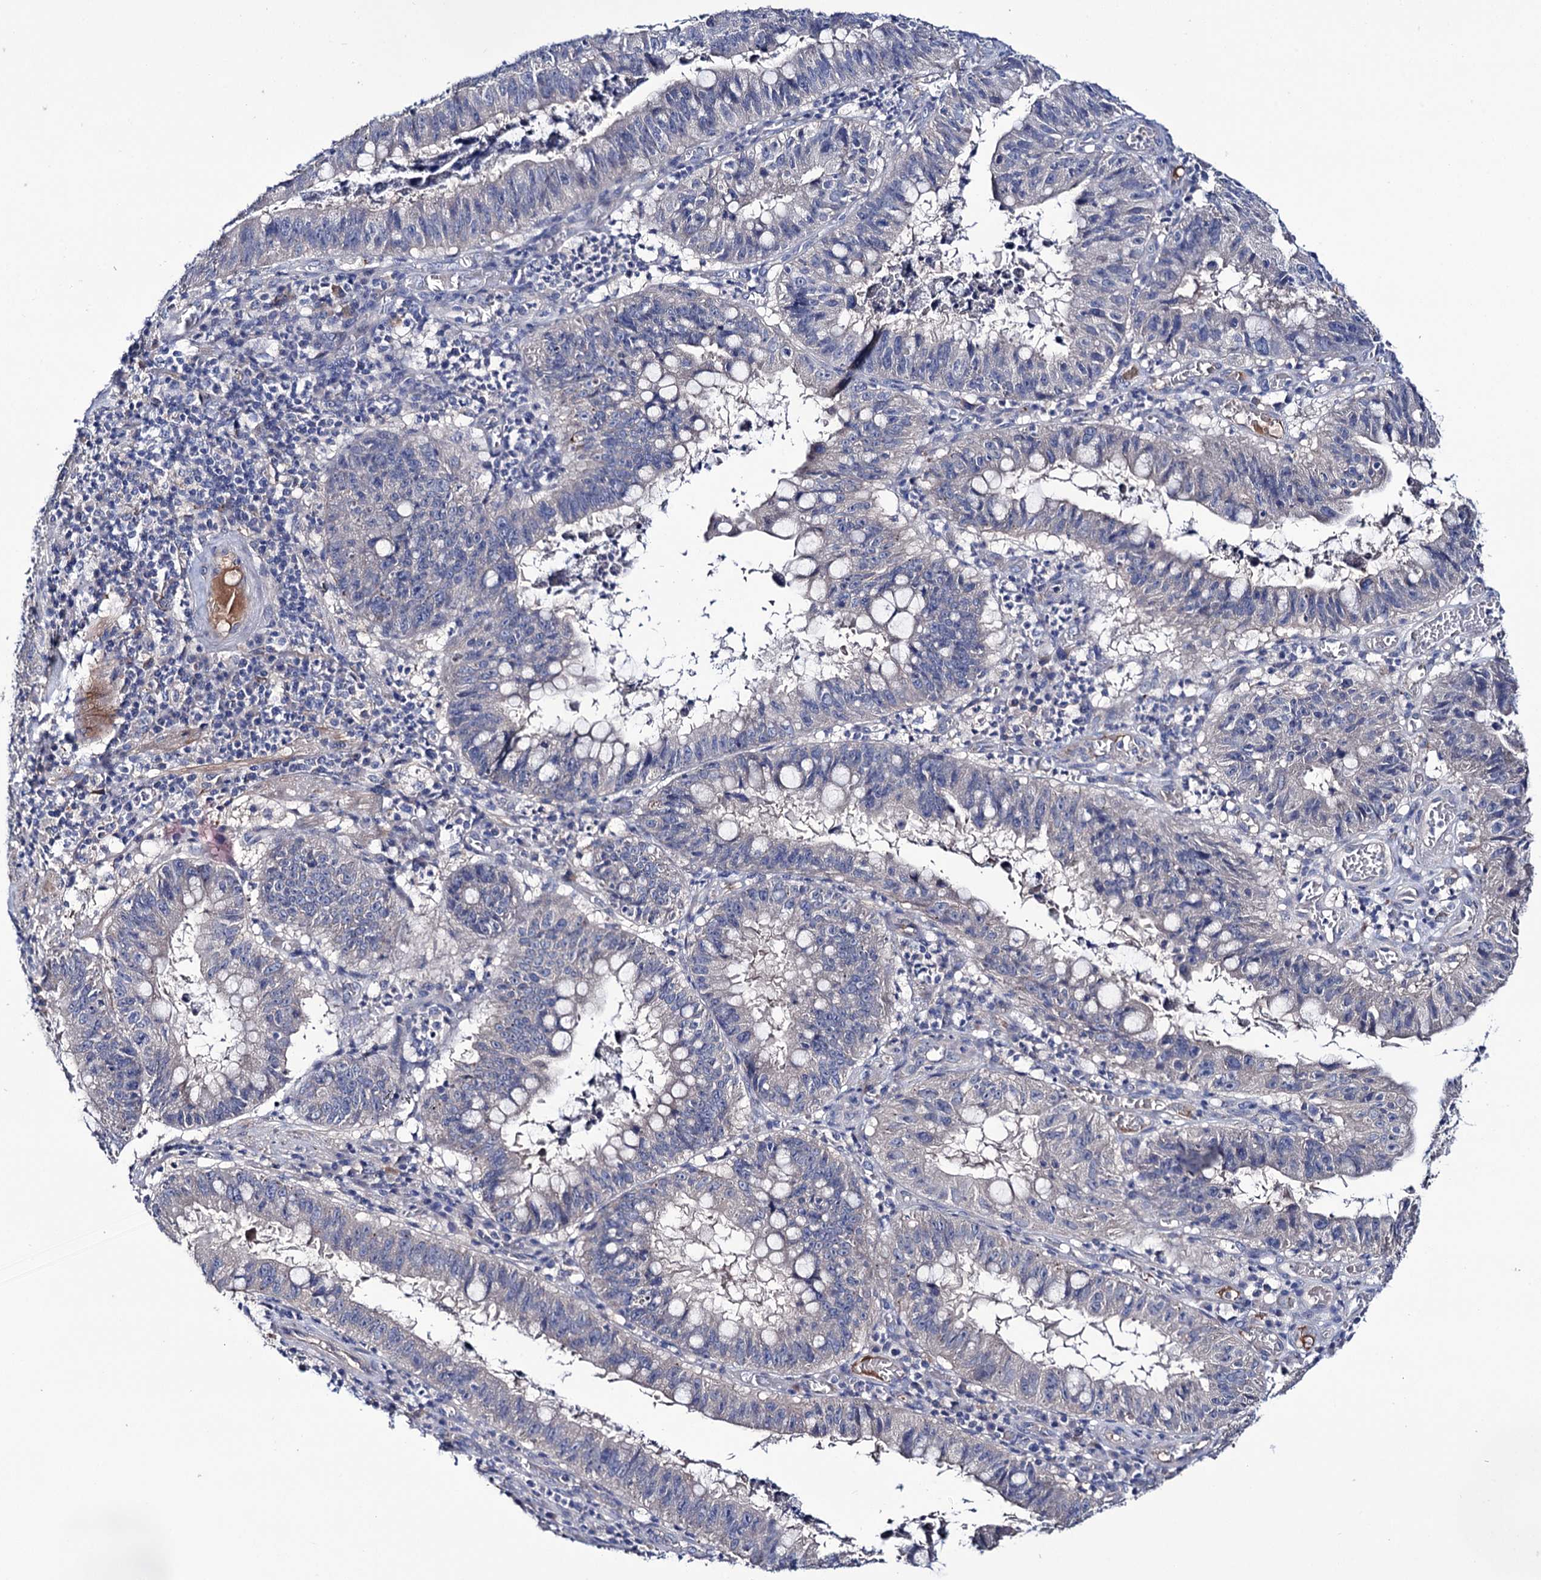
{"staining": {"intensity": "negative", "quantity": "none", "location": "none"}, "tissue": "stomach cancer", "cell_type": "Tumor cells", "image_type": "cancer", "snomed": [{"axis": "morphology", "description": "Adenocarcinoma, NOS"}, {"axis": "topography", "description": "Stomach"}], "caption": "The histopathology image reveals no staining of tumor cells in stomach cancer (adenocarcinoma).", "gene": "PPP1R32", "patient": {"sex": "male", "age": 59}}